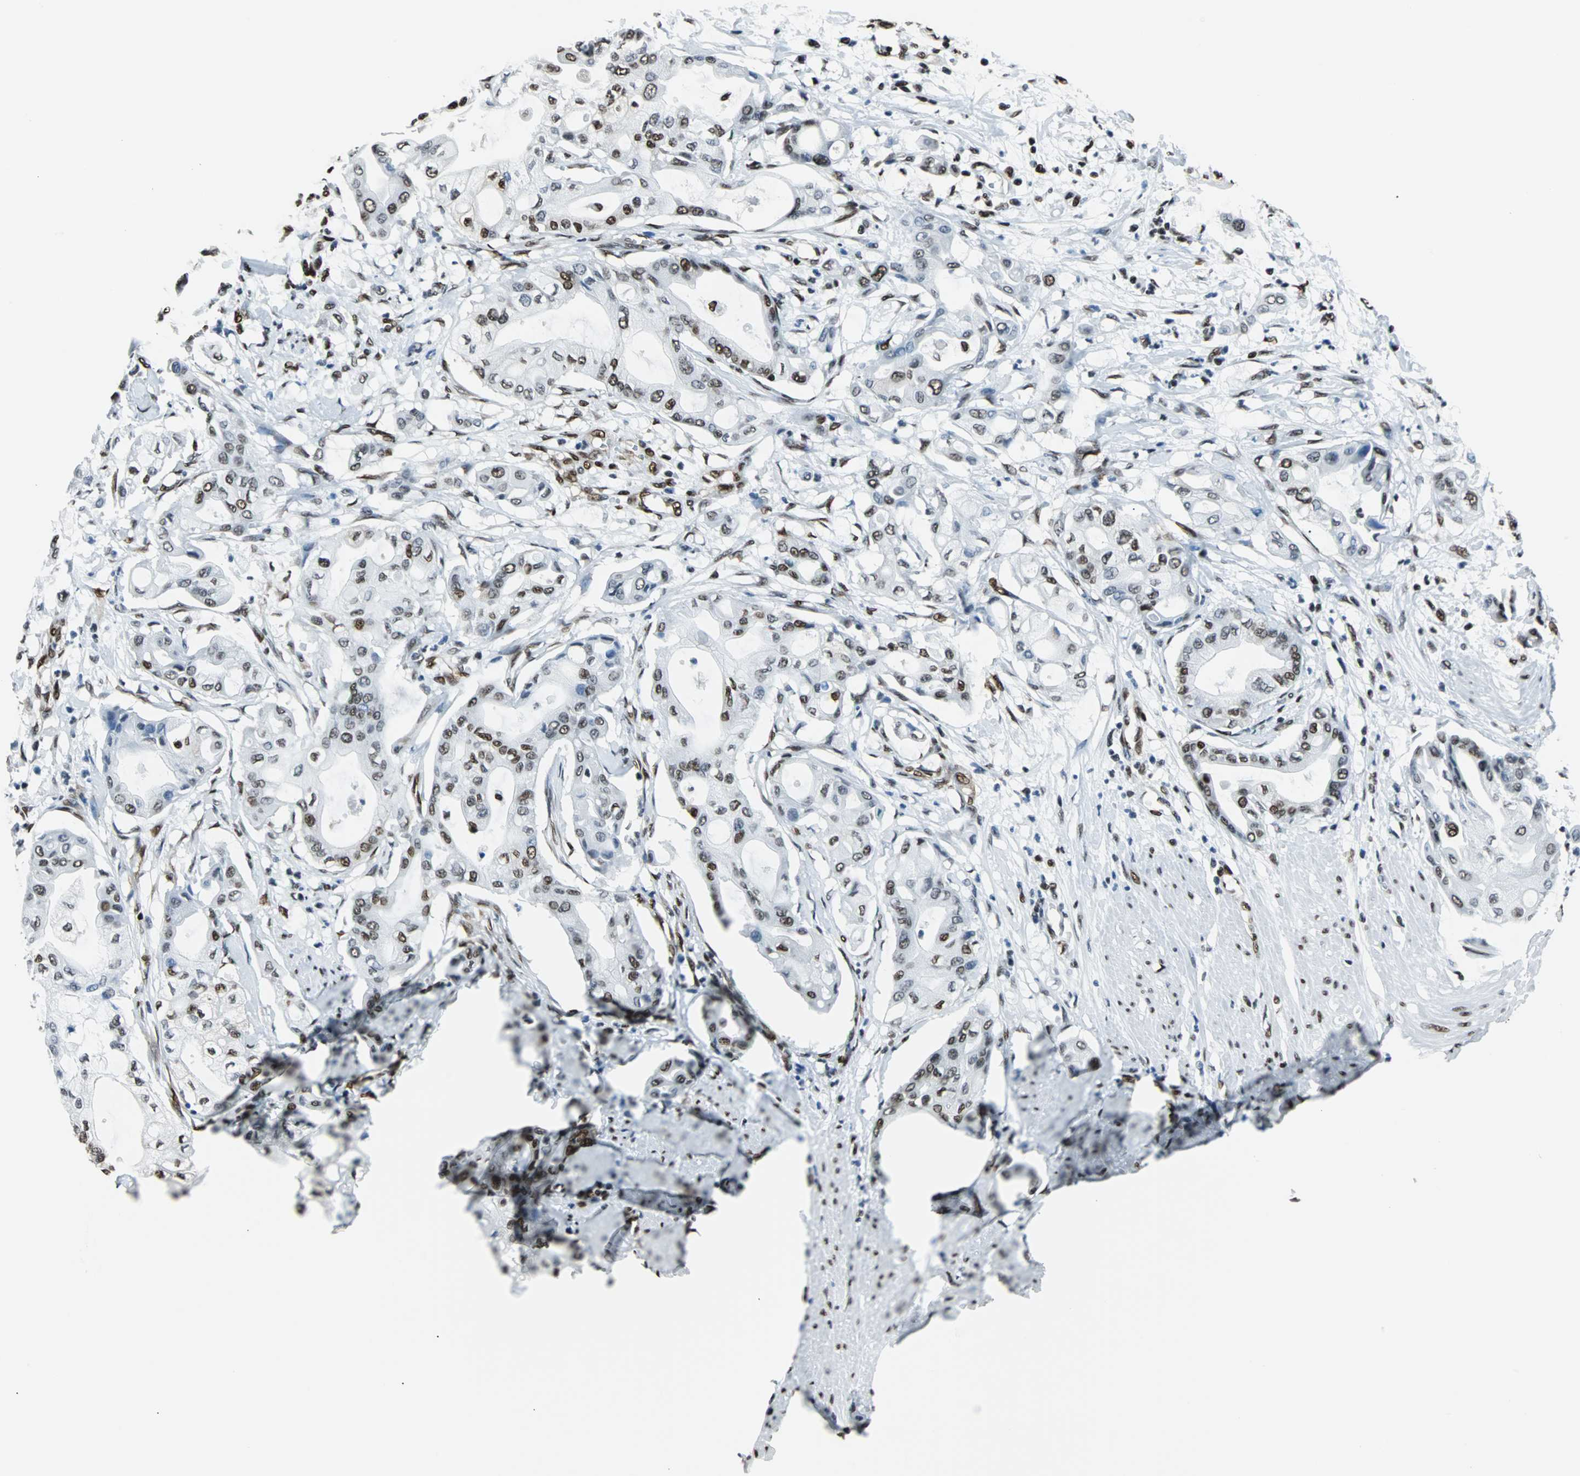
{"staining": {"intensity": "strong", "quantity": "25%-75%", "location": "nuclear"}, "tissue": "pancreatic cancer", "cell_type": "Tumor cells", "image_type": "cancer", "snomed": [{"axis": "morphology", "description": "Adenocarcinoma, NOS"}, {"axis": "morphology", "description": "Adenocarcinoma, metastatic, NOS"}, {"axis": "topography", "description": "Lymph node"}, {"axis": "topography", "description": "Pancreas"}, {"axis": "topography", "description": "Duodenum"}], "caption": "High-power microscopy captured an immunohistochemistry micrograph of pancreatic cancer (metastatic adenocarcinoma), revealing strong nuclear positivity in about 25%-75% of tumor cells.", "gene": "FUBP1", "patient": {"sex": "female", "age": 64}}